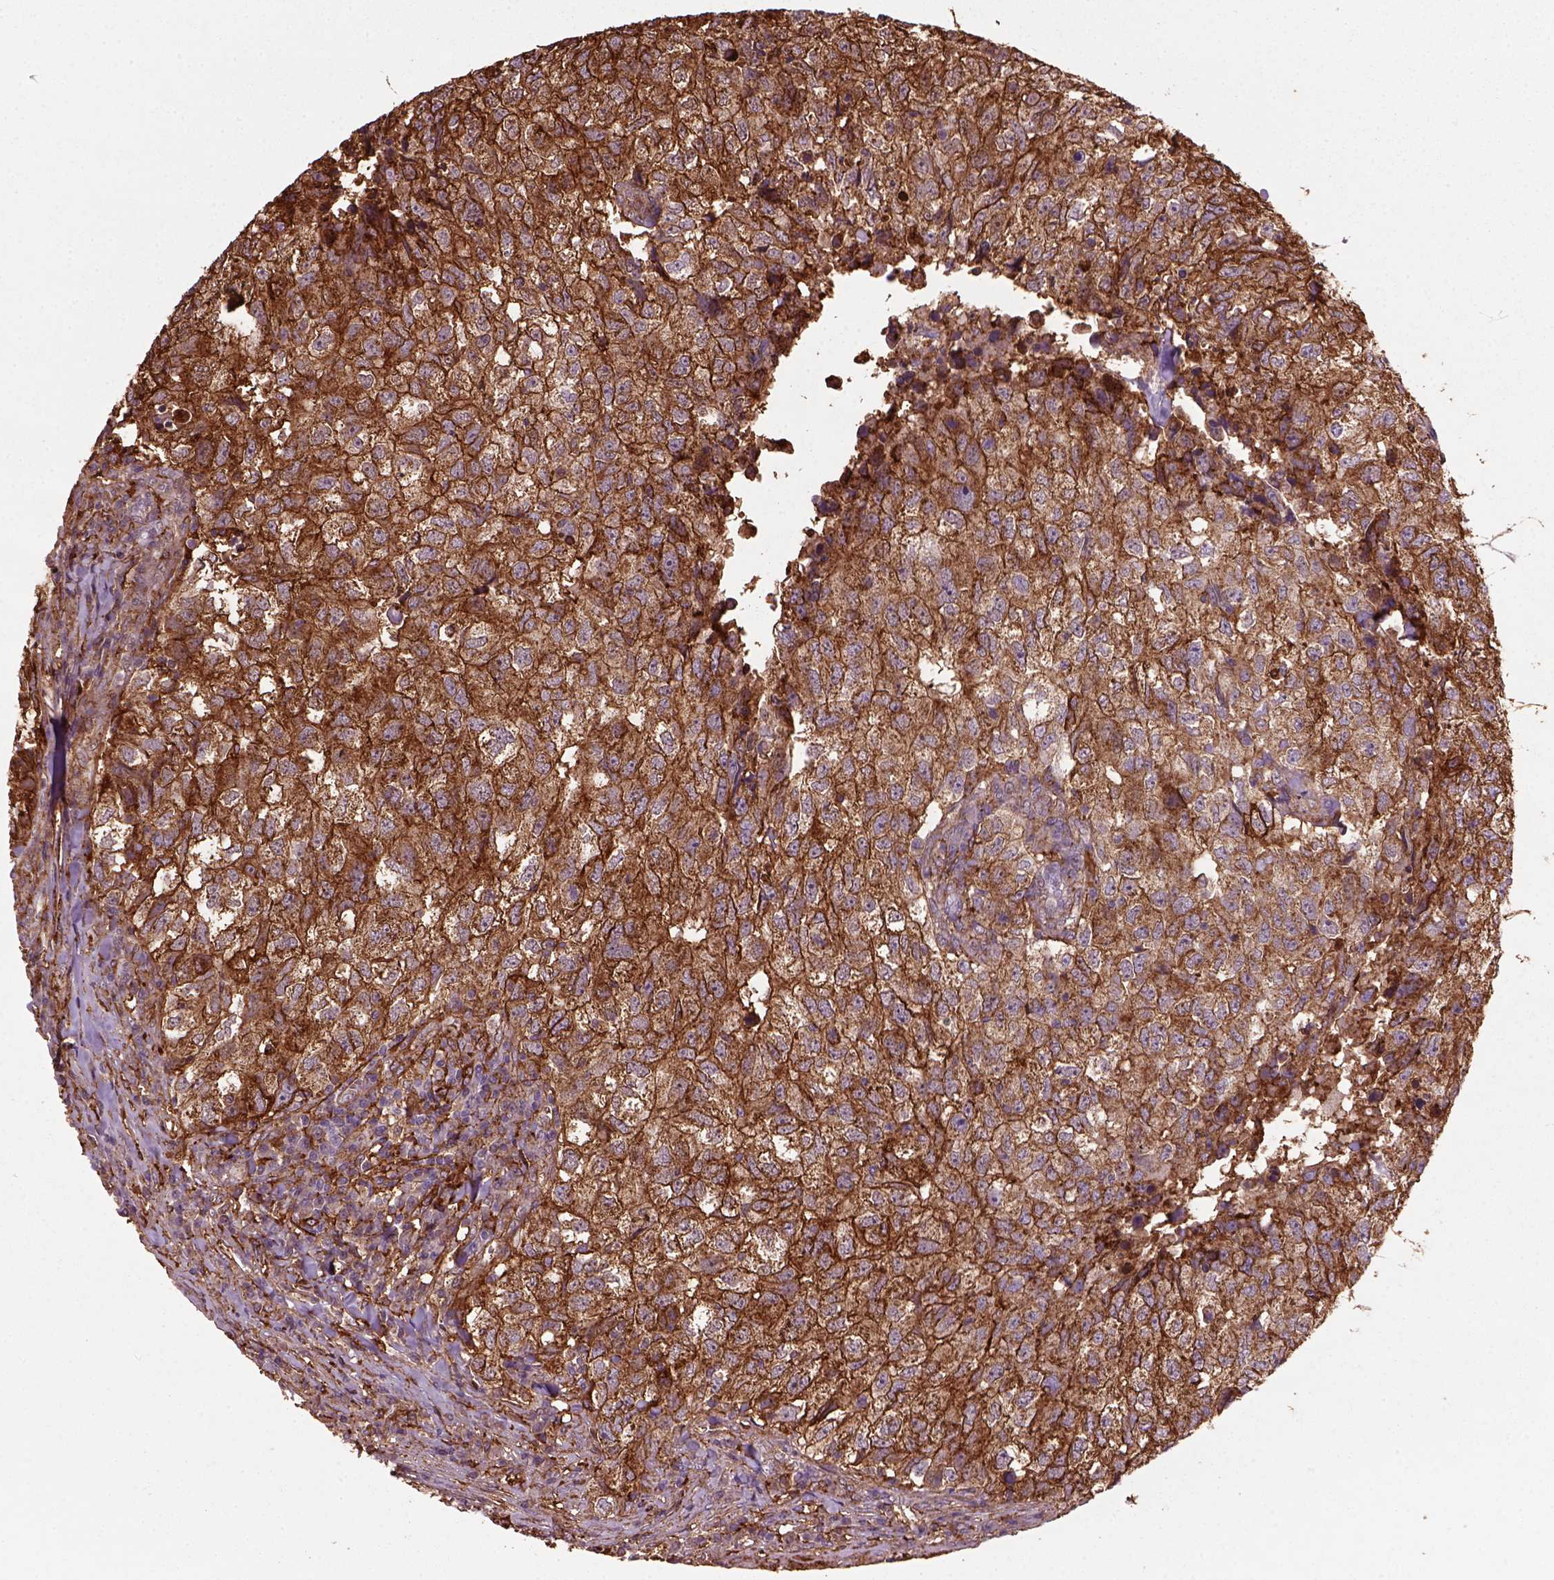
{"staining": {"intensity": "strong", "quantity": ">75%", "location": "cytoplasmic/membranous"}, "tissue": "breast cancer", "cell_type": "Tumor cells", "image_type": "cancer", "snomed": [{"axis": "morphology", "description": "Duct carcinoma"}, {"axis": "topography", "description": "Breast"}], "caption": "Tumor cells demonstrate high levels of strong cytoplasmic/membranous expression in about >75% of cells in breast cancer (intraductal carcinoma).", "gene": "MARCKS", "patient": {"sex": "female", "age": 30}}